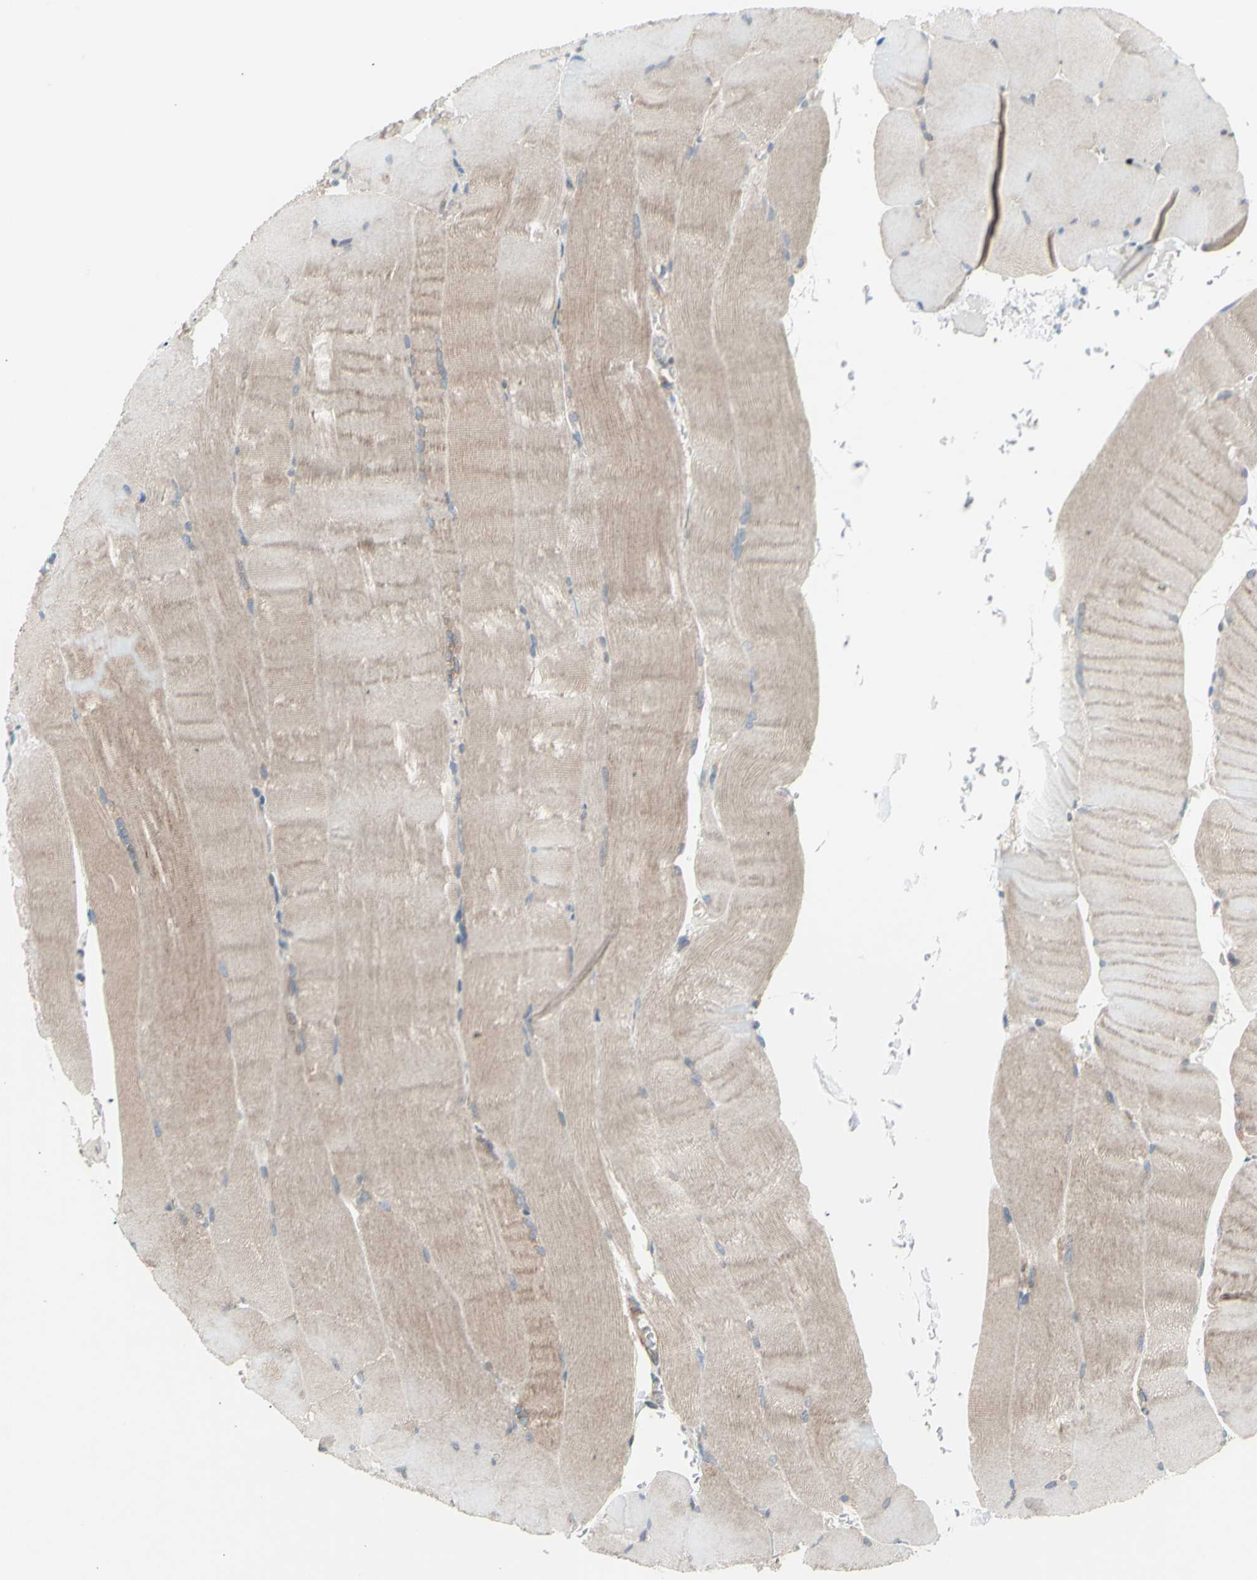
{"staining": {"intensity": "weak", "quantity": ">75%", "location": "cytoplasmic/membranous"}, "tissue": "skeletal muscle", "cell_type": "Myocytes", "image_type": "normal", "snomed": [{"axis": "morphology", "description": "Normal tissue, NOS"}, {"axis": "topography", "description": "Skin"}, {"axis": "topography", "description": "Skeletal muscle"}], "caption": "Myocytes demonstrate low levels of weak cytoplasmic/membranous expression in about >75% of cells in benign skeletal muscle. Using DAB (3,3'-diaminobenzidine) (brown) and hematoxylin (blue) stains, captured at high magnification using brightfield microscopy.", "gene": "DYNLRB1", "patient": {"sex": "male", "age": 83}}